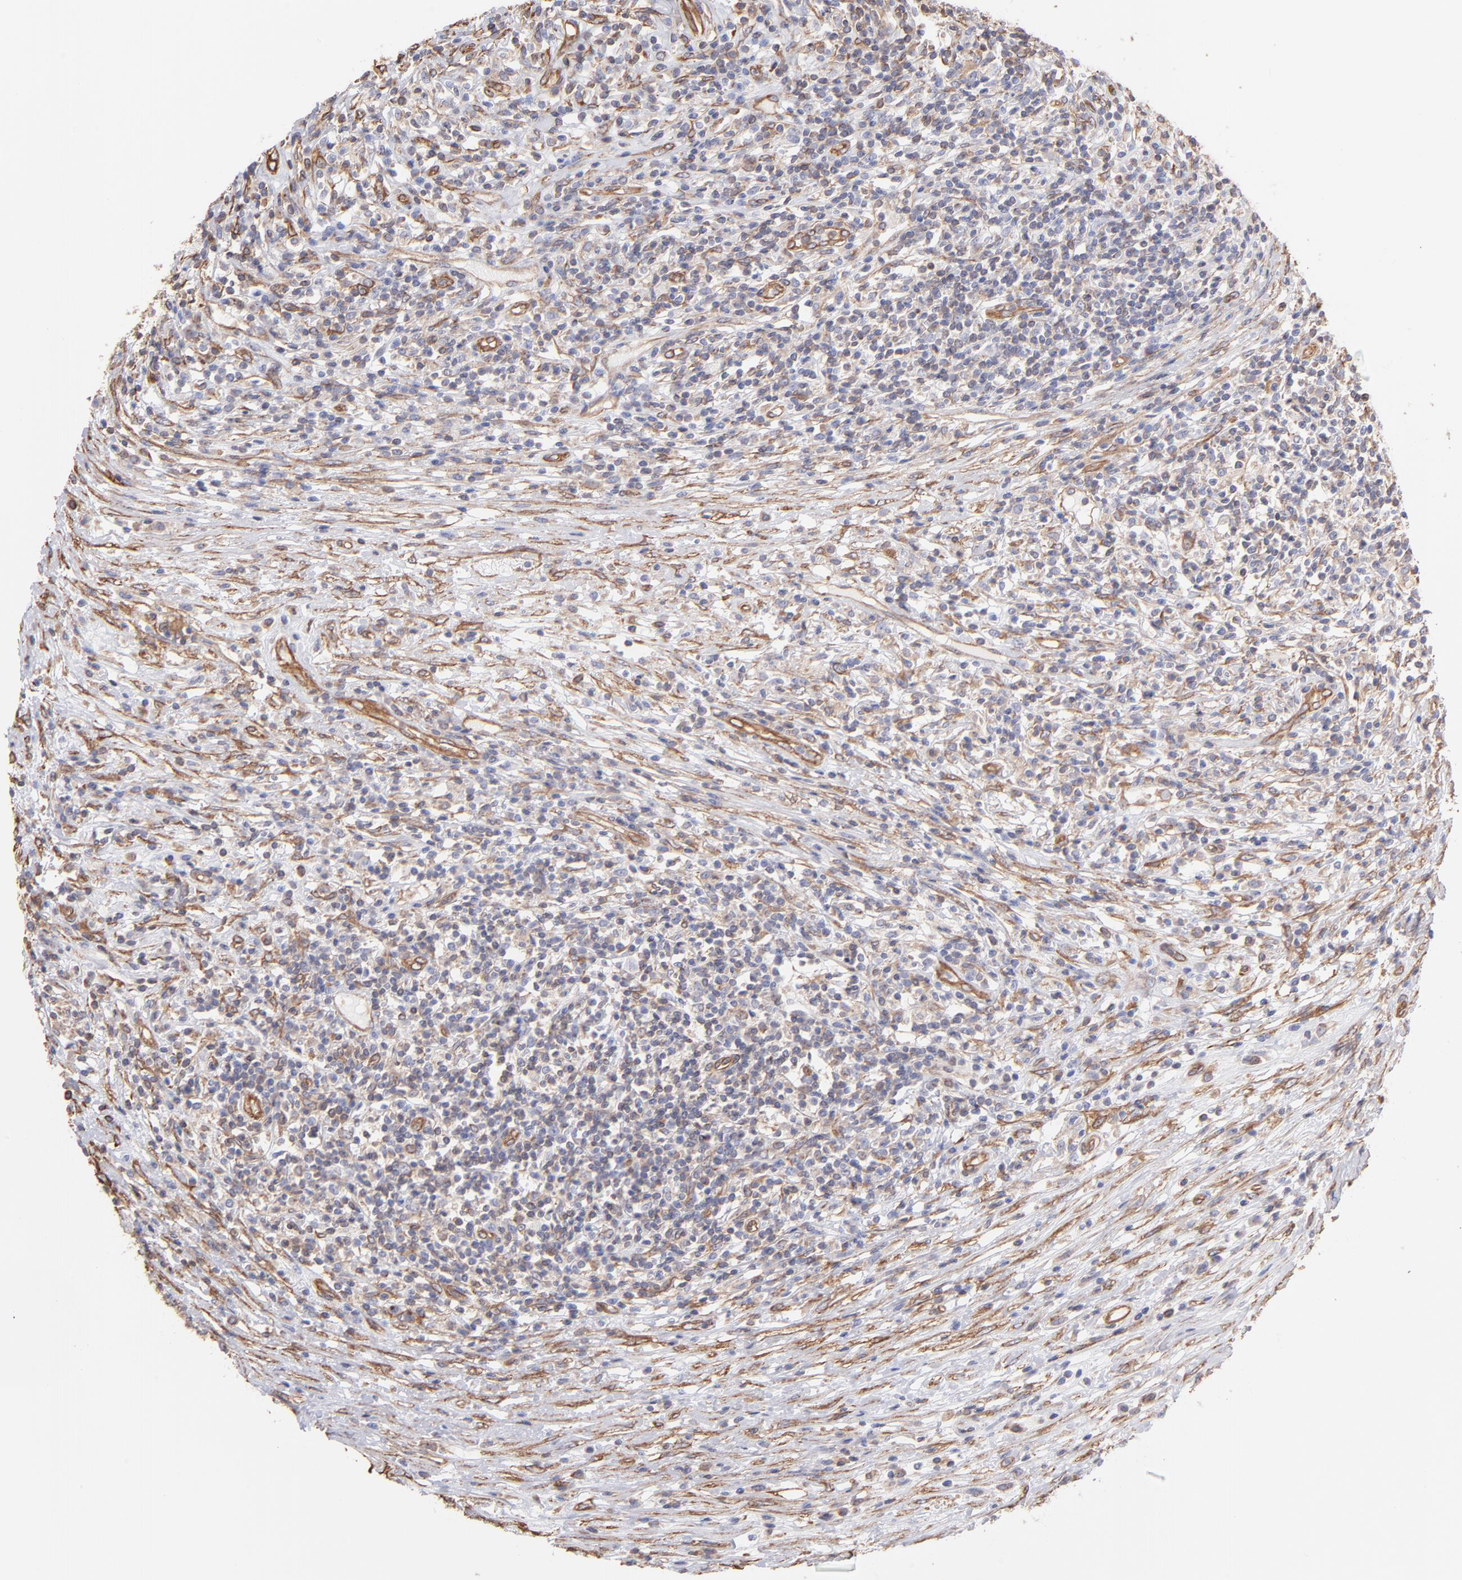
{"staining": {"intensity": "weak", "quantity": "25%-75%", "location": "cytoplasmic/membranous"}, "tissue": "lymphoma", "cell_type": "Tumor cells", "image_type": "cancer", "snomed": [{"axis": "morphology", "description": "Malignant lymphoma, non-Hodgkin's type, High grade"}, {"axis": "topography", "description": "Lymph node"}], "caption": "A brown stain labels weak cytoplasmic/membranous staining of a protein in lymphoma tumor cells. (DAB IHC, brown staining for protein, blue staining for nuclei).", "gene": "PLEC", "patient": {"sex": "female", "age": 84}}